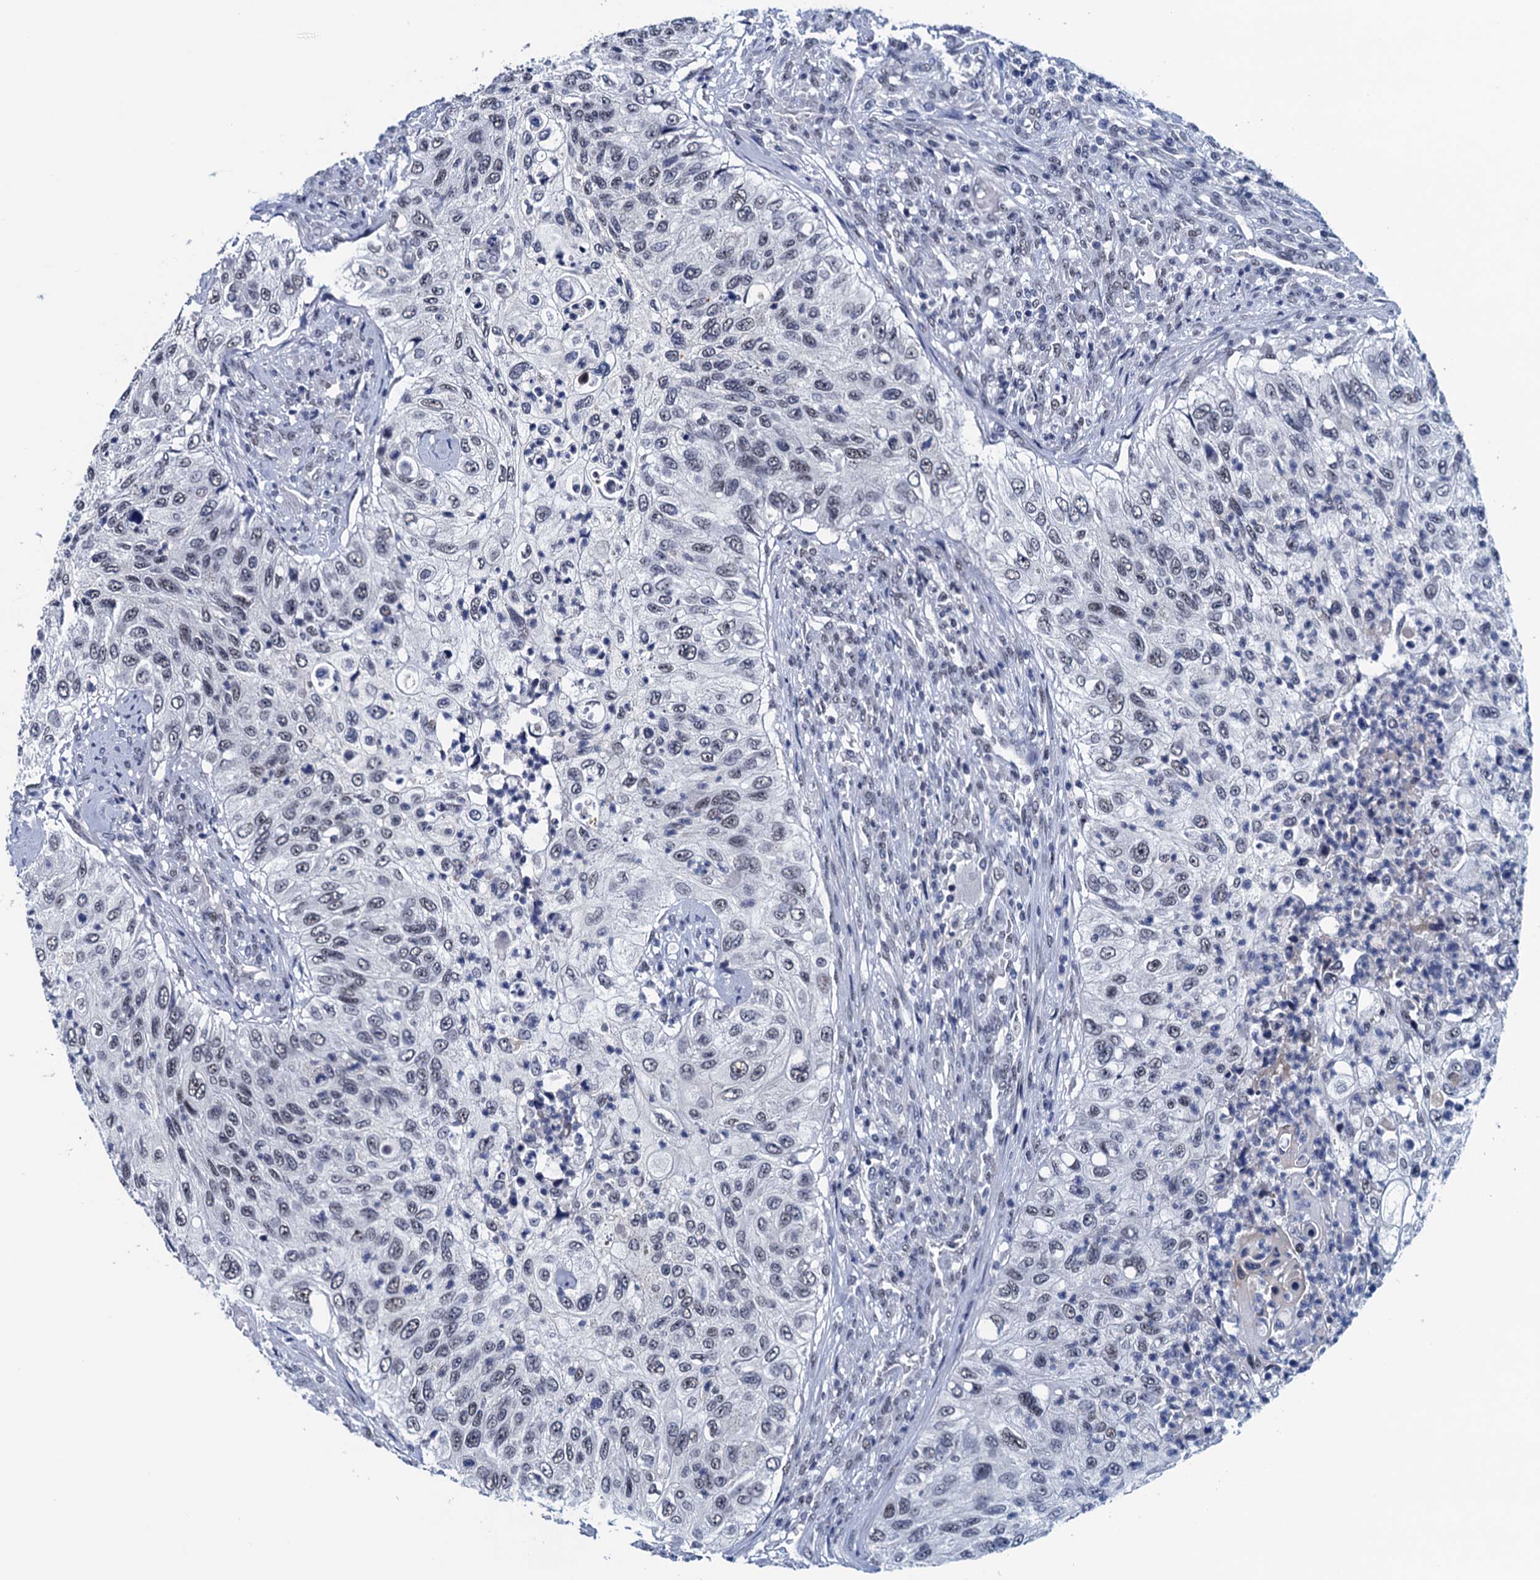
{"staining": {"intensity": "negative", "quantity": "none", "location": "none"}, "tissue": "urothelial cancer", "cell_type": "Tumor cells", "image_type": "cancer", "snomed": [{"axis": "morphology", "description": "Urothelial carcinoma, High grade"}, {"axis": "topography", "description": "Urinary bladder"}], "caption": "This is an IHC micrograph of urothelial cancer. There is no staining in tumor cells.", "gene": "FNBP4", "patient": {"sex": "female", "age": 60}}